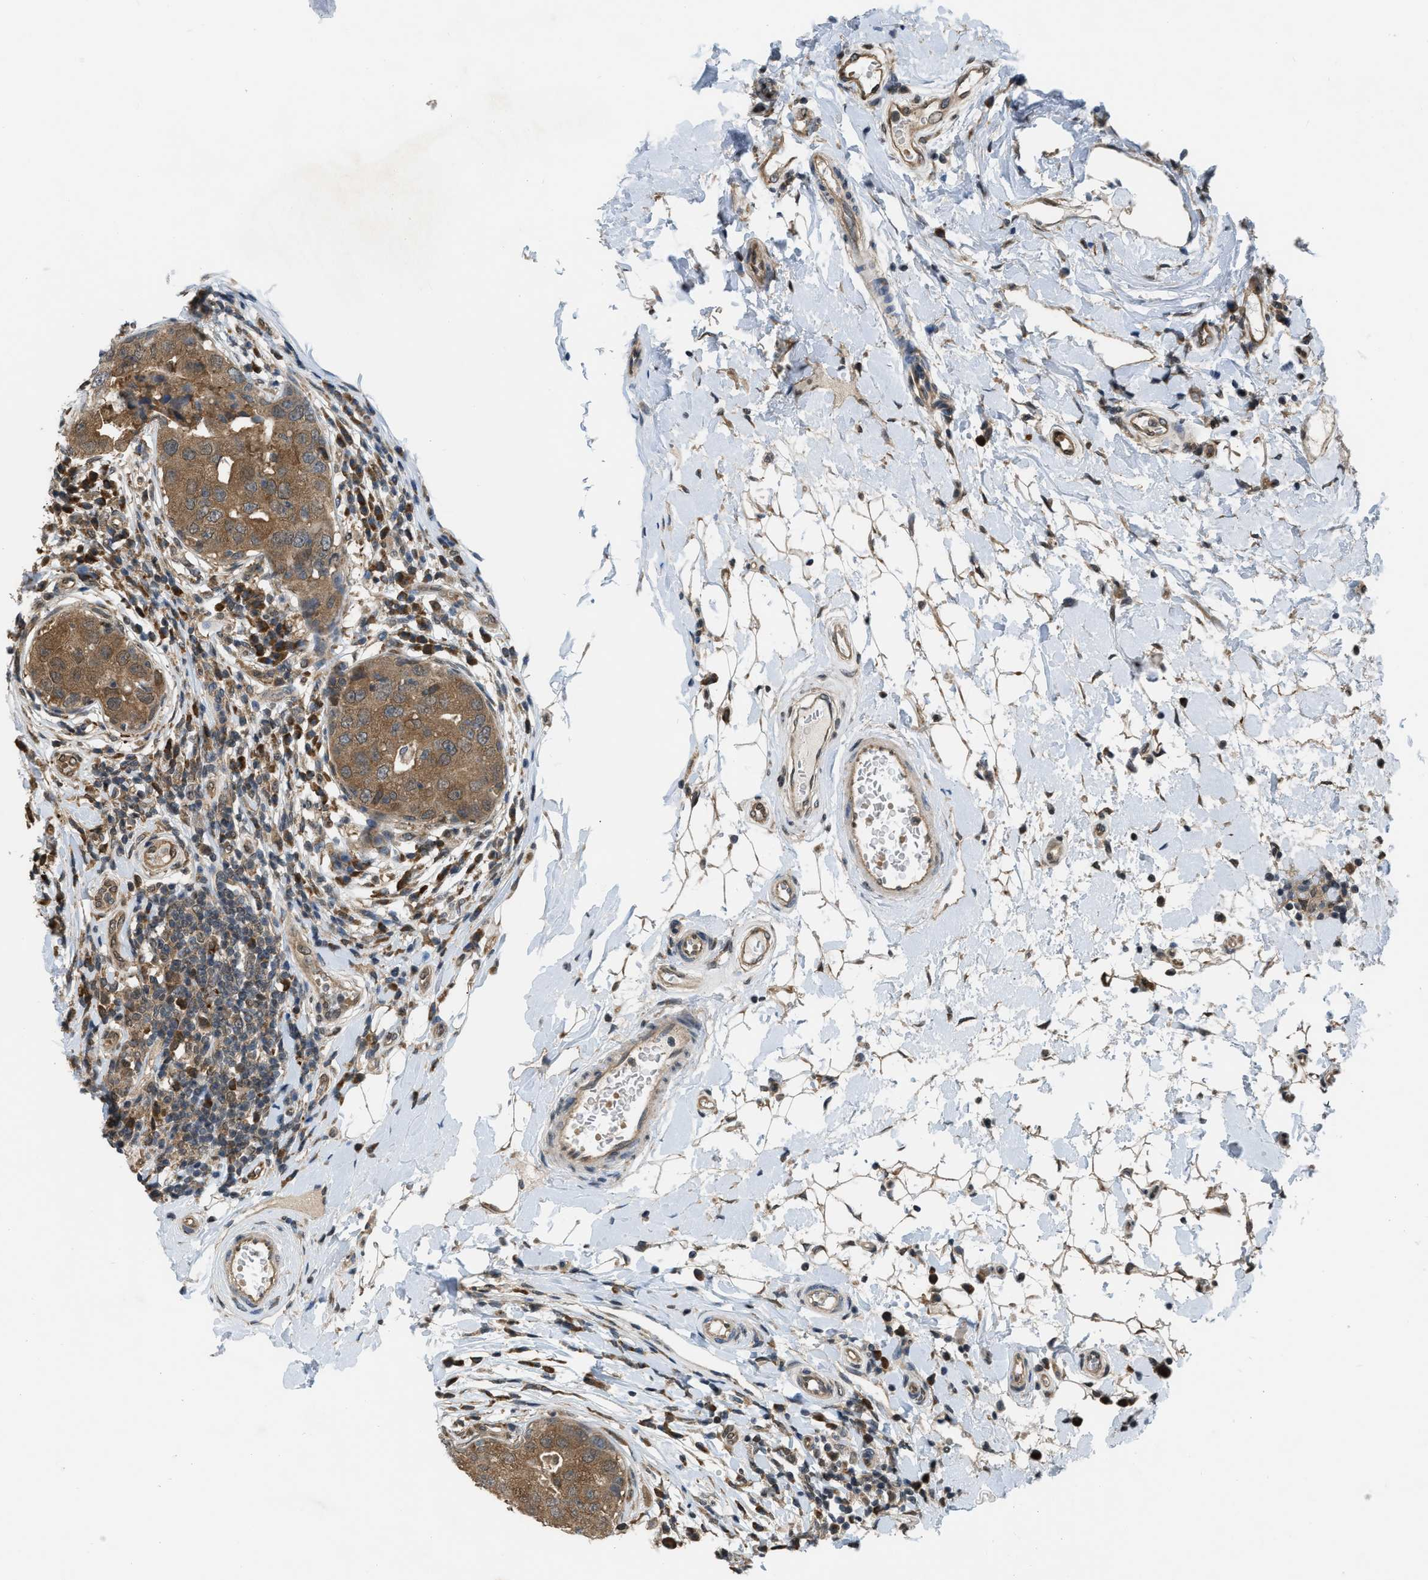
{"staining": {"intensity": "moderate", "quantity": ">75%", "location": "cytoplasmic/membranous"}, "tissue": "breast cancer", "cell_type": "Tumor cells", "image_type": "cancer", "snomed": [{"axis": "morphology", "description": "Duct carcinoma"}, {"axis": "topography", "description": "Breast"}], "caption": "Brown immunohistochemical staining in breast cancer shows moderate cytoplasmic/membranous expression in approximately >75% of tumor cells.", "gene": "BCL7C", "patient": {"sex": "female", "age": 27}}